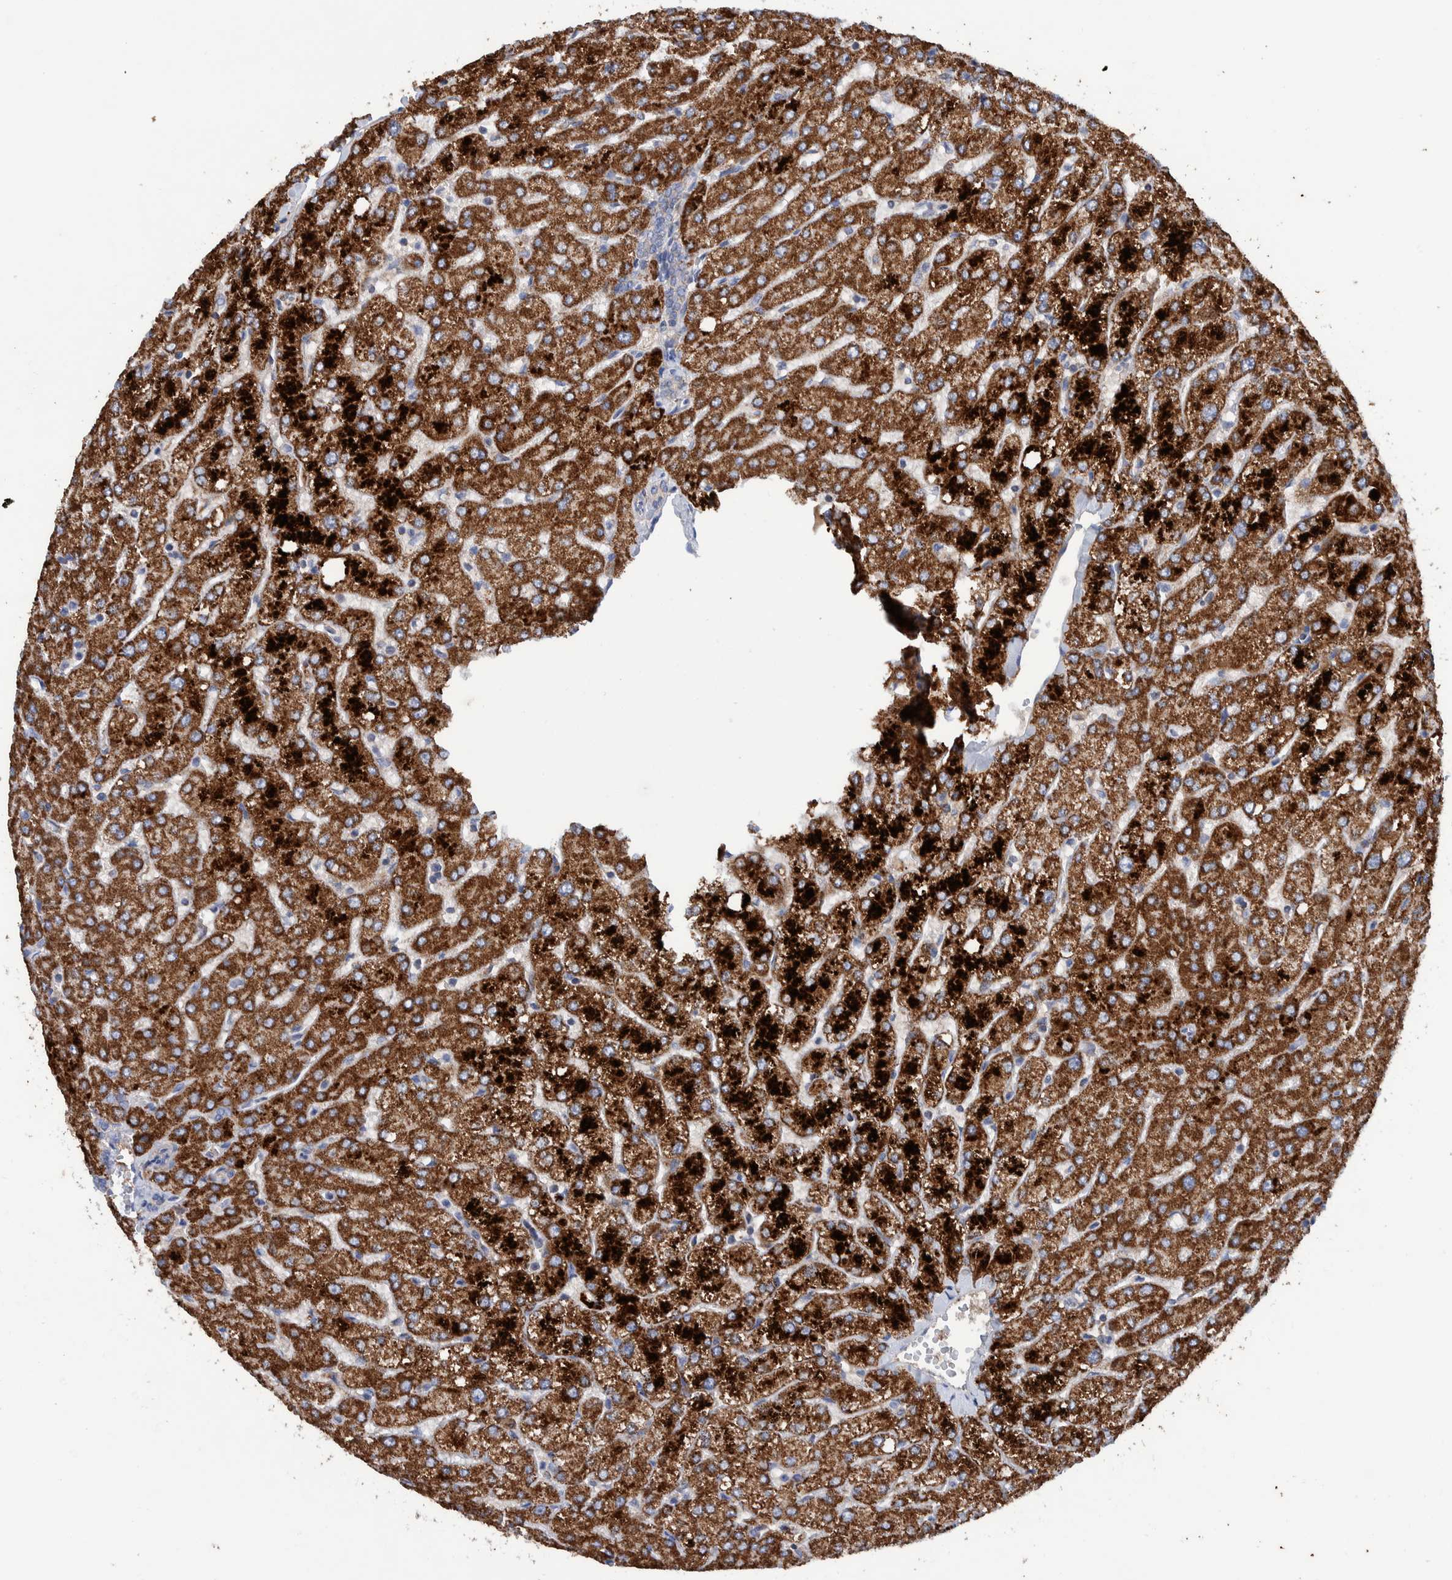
{"staining": {"intensity": "negative", "quantity": "none", "location": "none"}, "tissue": "liver", "cell_type": "Cholangiocytes", "image_type": "normal", "snomed": [{"axis": "morphology", "description": "Normal tissue, NOS"}, {"axis": "topography", "description": "Liver"}], "caption": "IHC of benign liver demonstrates no positivity in cholangiocytes. (DAB immunohistochemistry visualized using brightfield microscopy, high magnification).", "gene": "DECR1", "patient": {"sex": "female", "age": 54}}